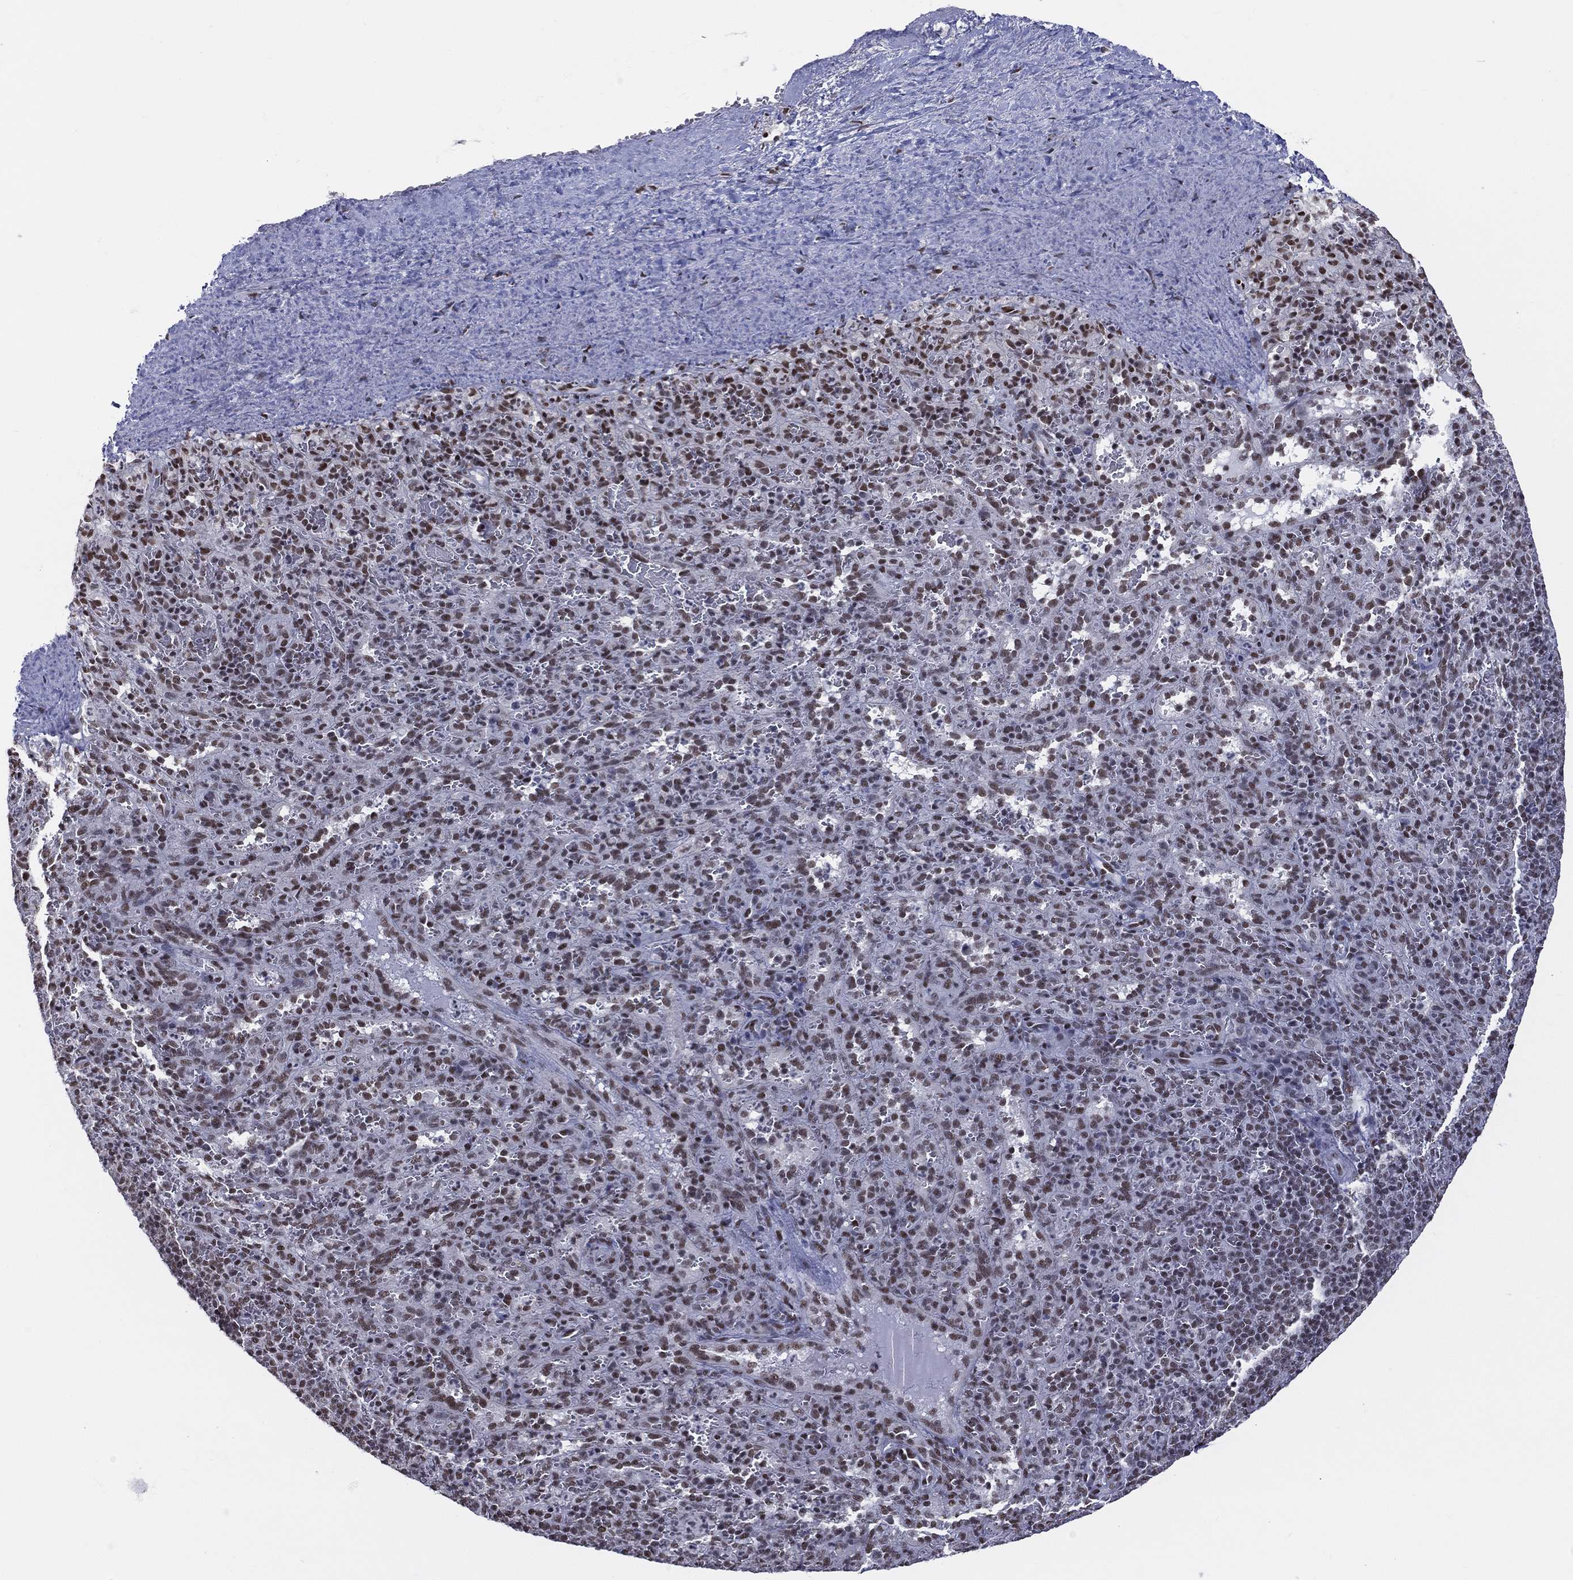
{"staining": {"intensity": "moderate", "quantity": "25%-75%", "location": "nuclear"}, "tissue": "spleen", "cell_type": "Cells in red pulp", "image_type": "normal", "snomed": [{"axis": "morphology", "description": "Normal tissue, NOS"}, {"axis": "topography", "description": "Spleen"}], "caption": "Moderate nuclear protein expression is appreciated in about 25%-75% of cells in red pulp in spleen. (Brightfield microscopy of DAB IHC at high magnification).", "gene": "ZNF7", "patient": {"sex": "male", "age": 57}}